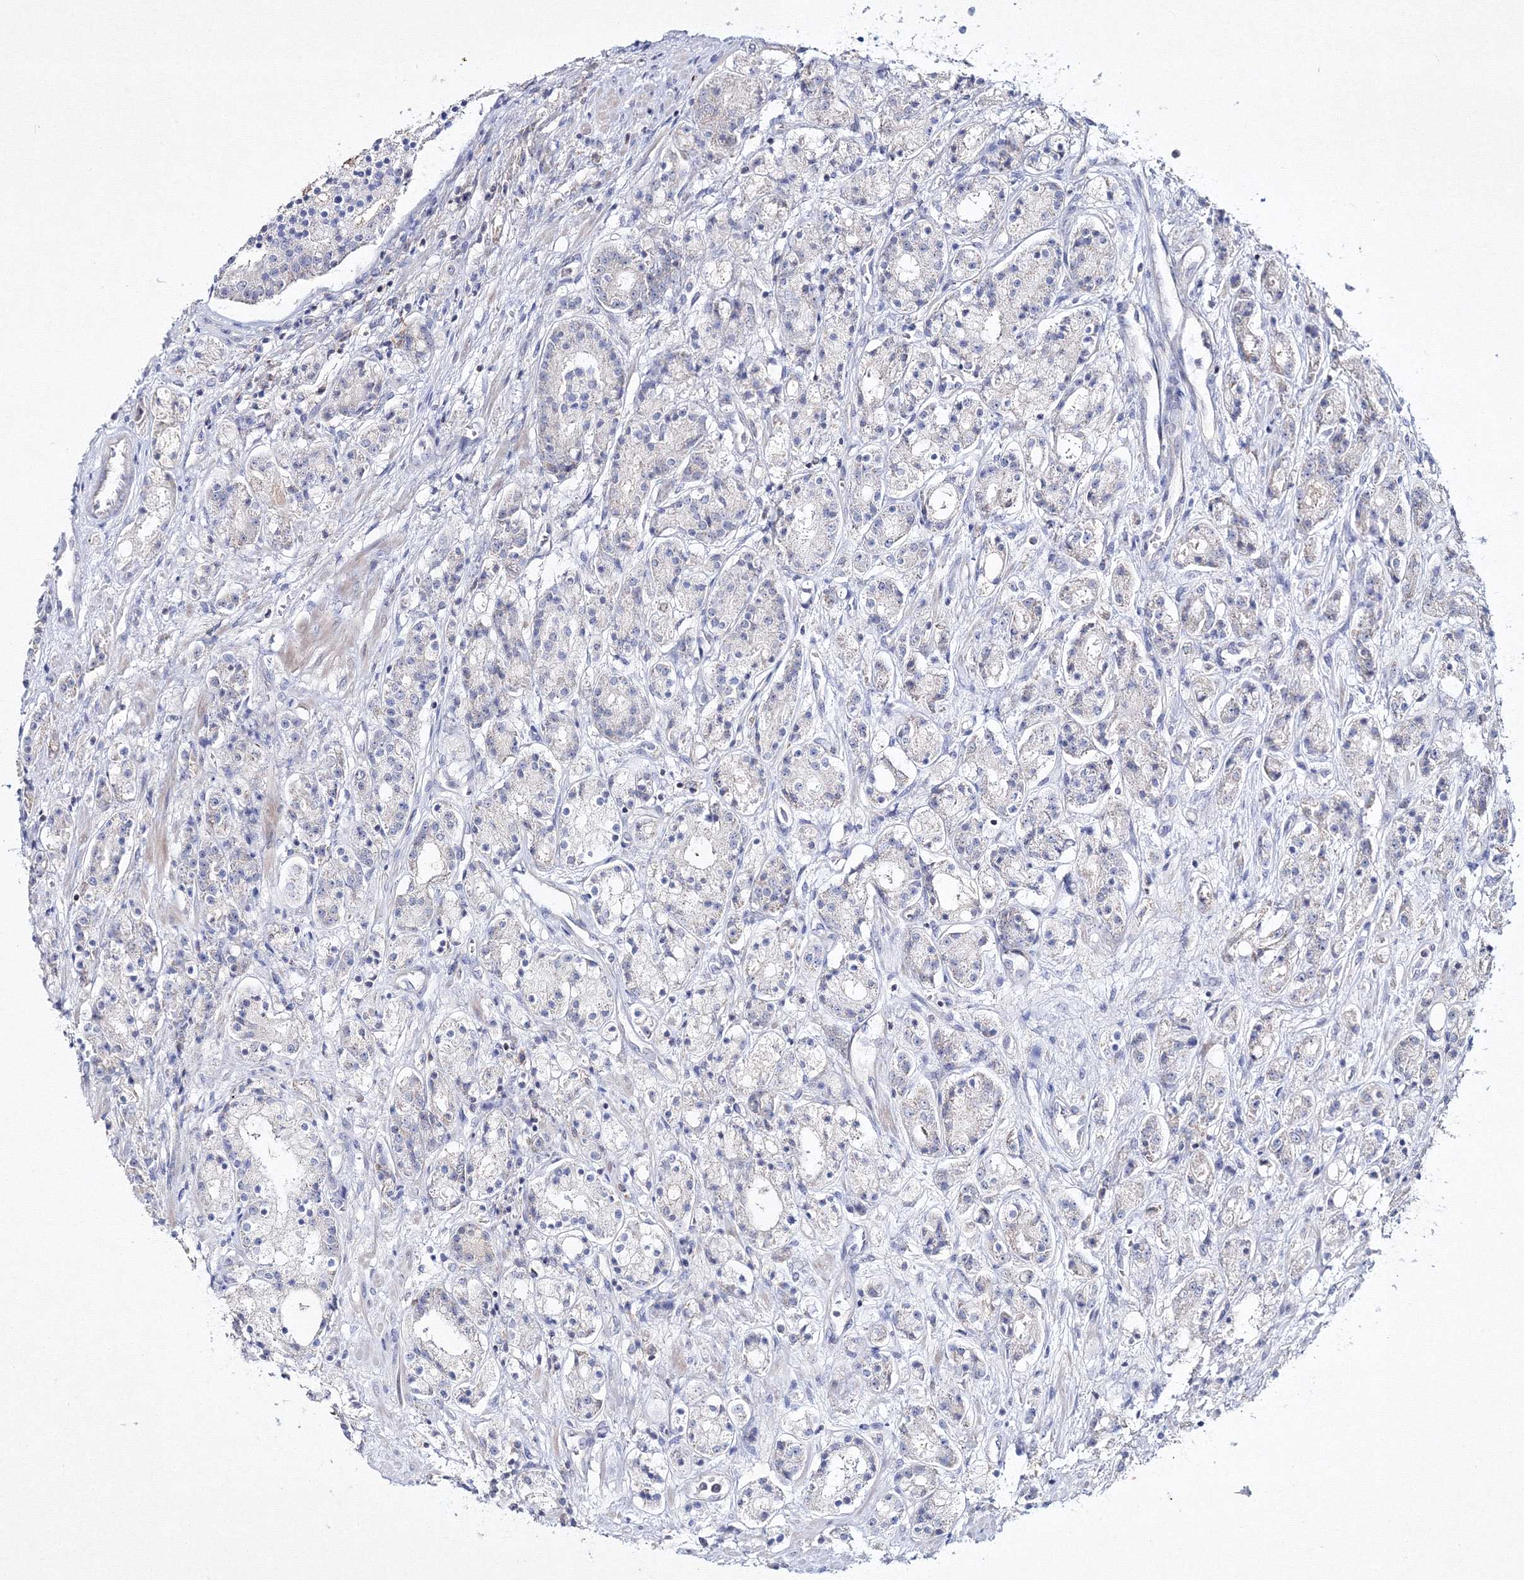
{"staining": {"intensity": "negative", "quantity": "none", "location": "none"}, "tissue": "prostate cancer", "cell_type": "Tumor cells", "image_type": "cancer", "snomed": [{"axis": "morphology", "description": "Adenocarcinoma, High grade"}, {"axis": "topography", "description": "Prostate"}], "caption": "A micrograph of prostate cancer (adenocarcinoma (high-grade)) stained for a protein reveals no brown staining in tumor cells.", "gene": "NEU4", "patient": {"sex": "male", "age": 60}}